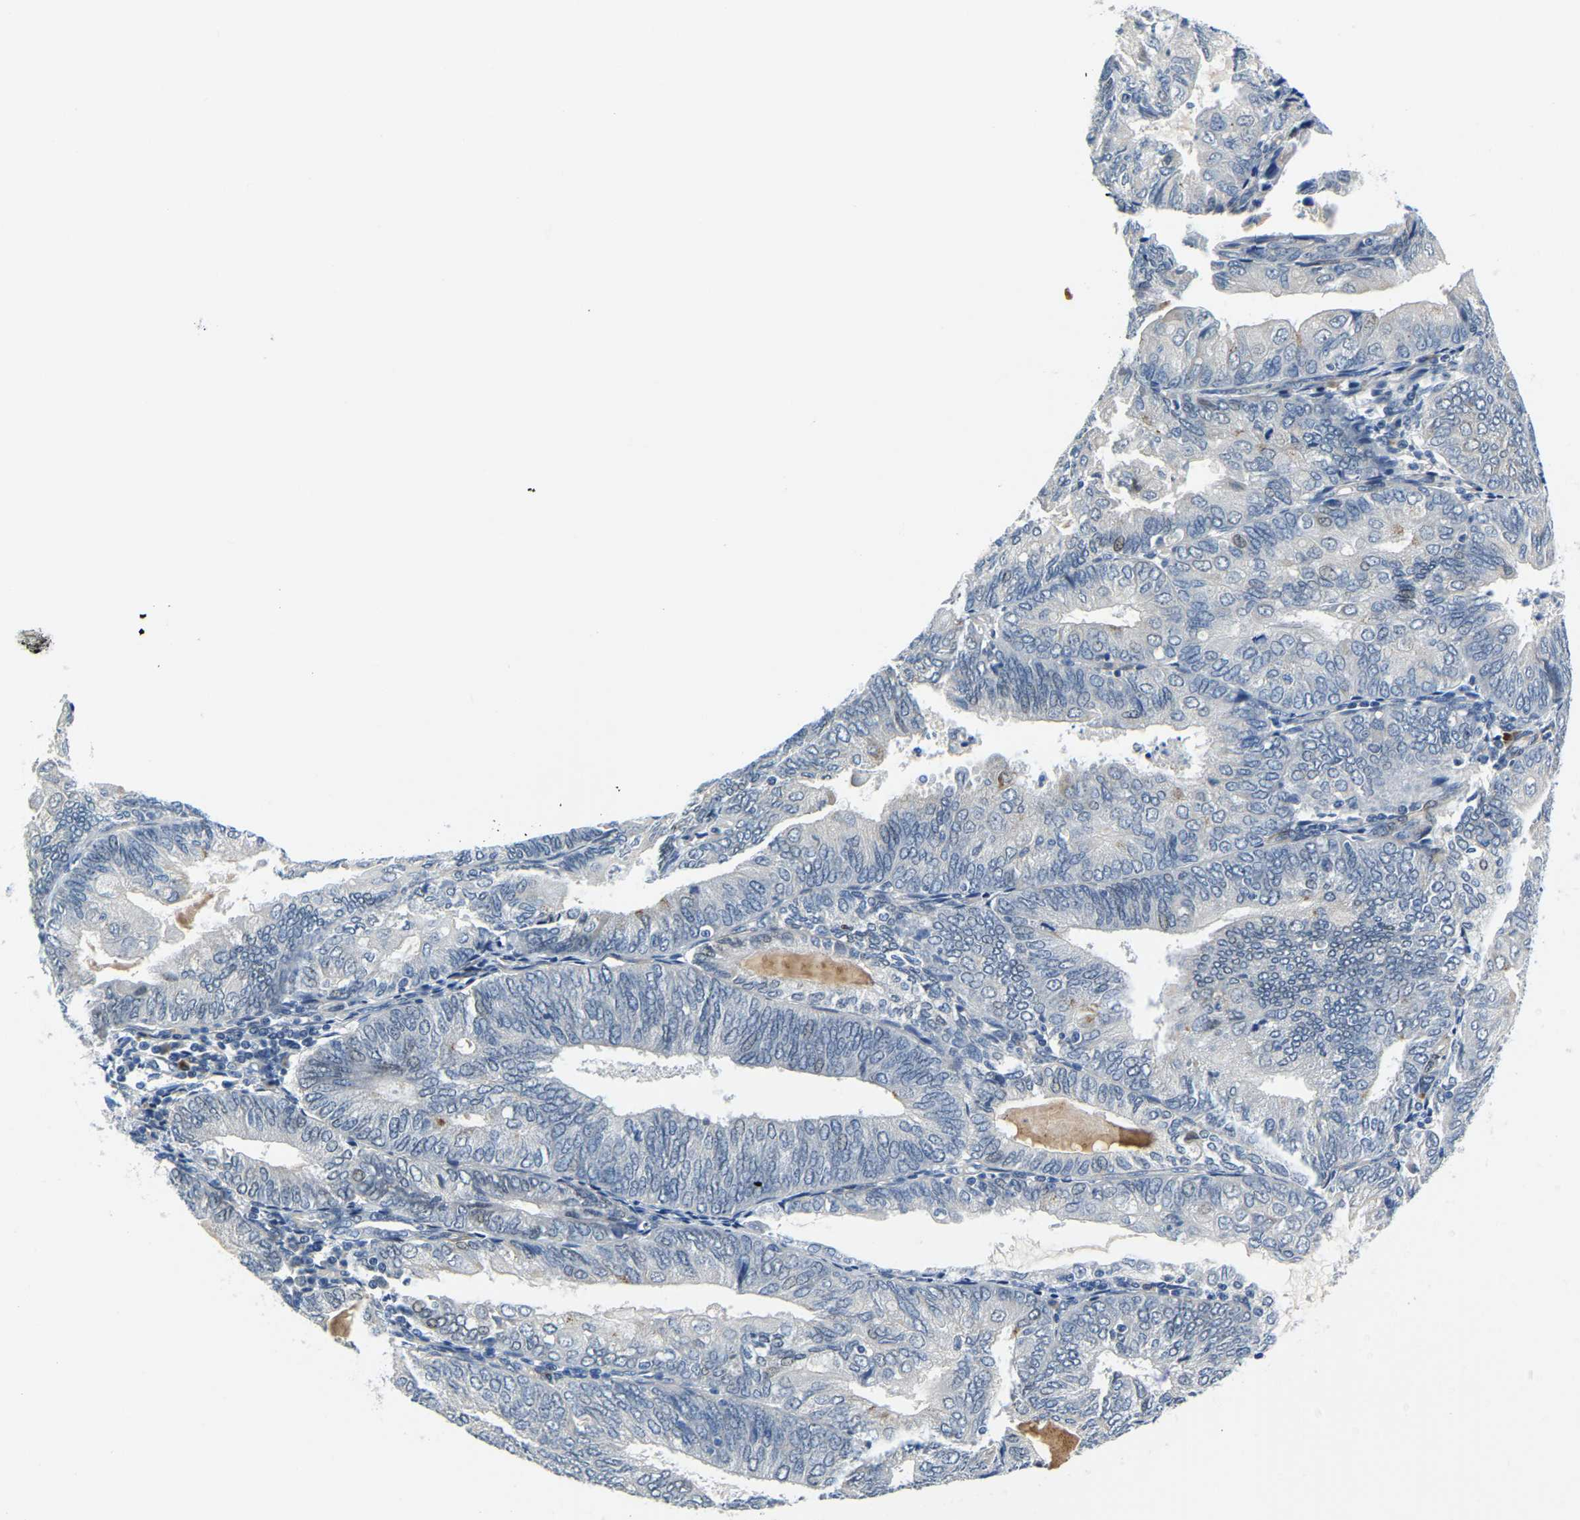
{"staining": {"intensity": "negative", "quantity": "none", "location": "none"}, "tissue": "endometrial cancer", "cell_type": "Tumor cells", "image_type": "cancer", "snomed": [{"axis": "morphology", "description": "Adenocarcinoma, NOS"}, {"axis": "topography", "description": "Endometrium"}], "caption": "Immunohistochemical staining of adenocarcinoma (endometrial) shows no significant expression in tumor cells.", "gene": "LIAS", "patient": {"sex": "female", "age": 81}}